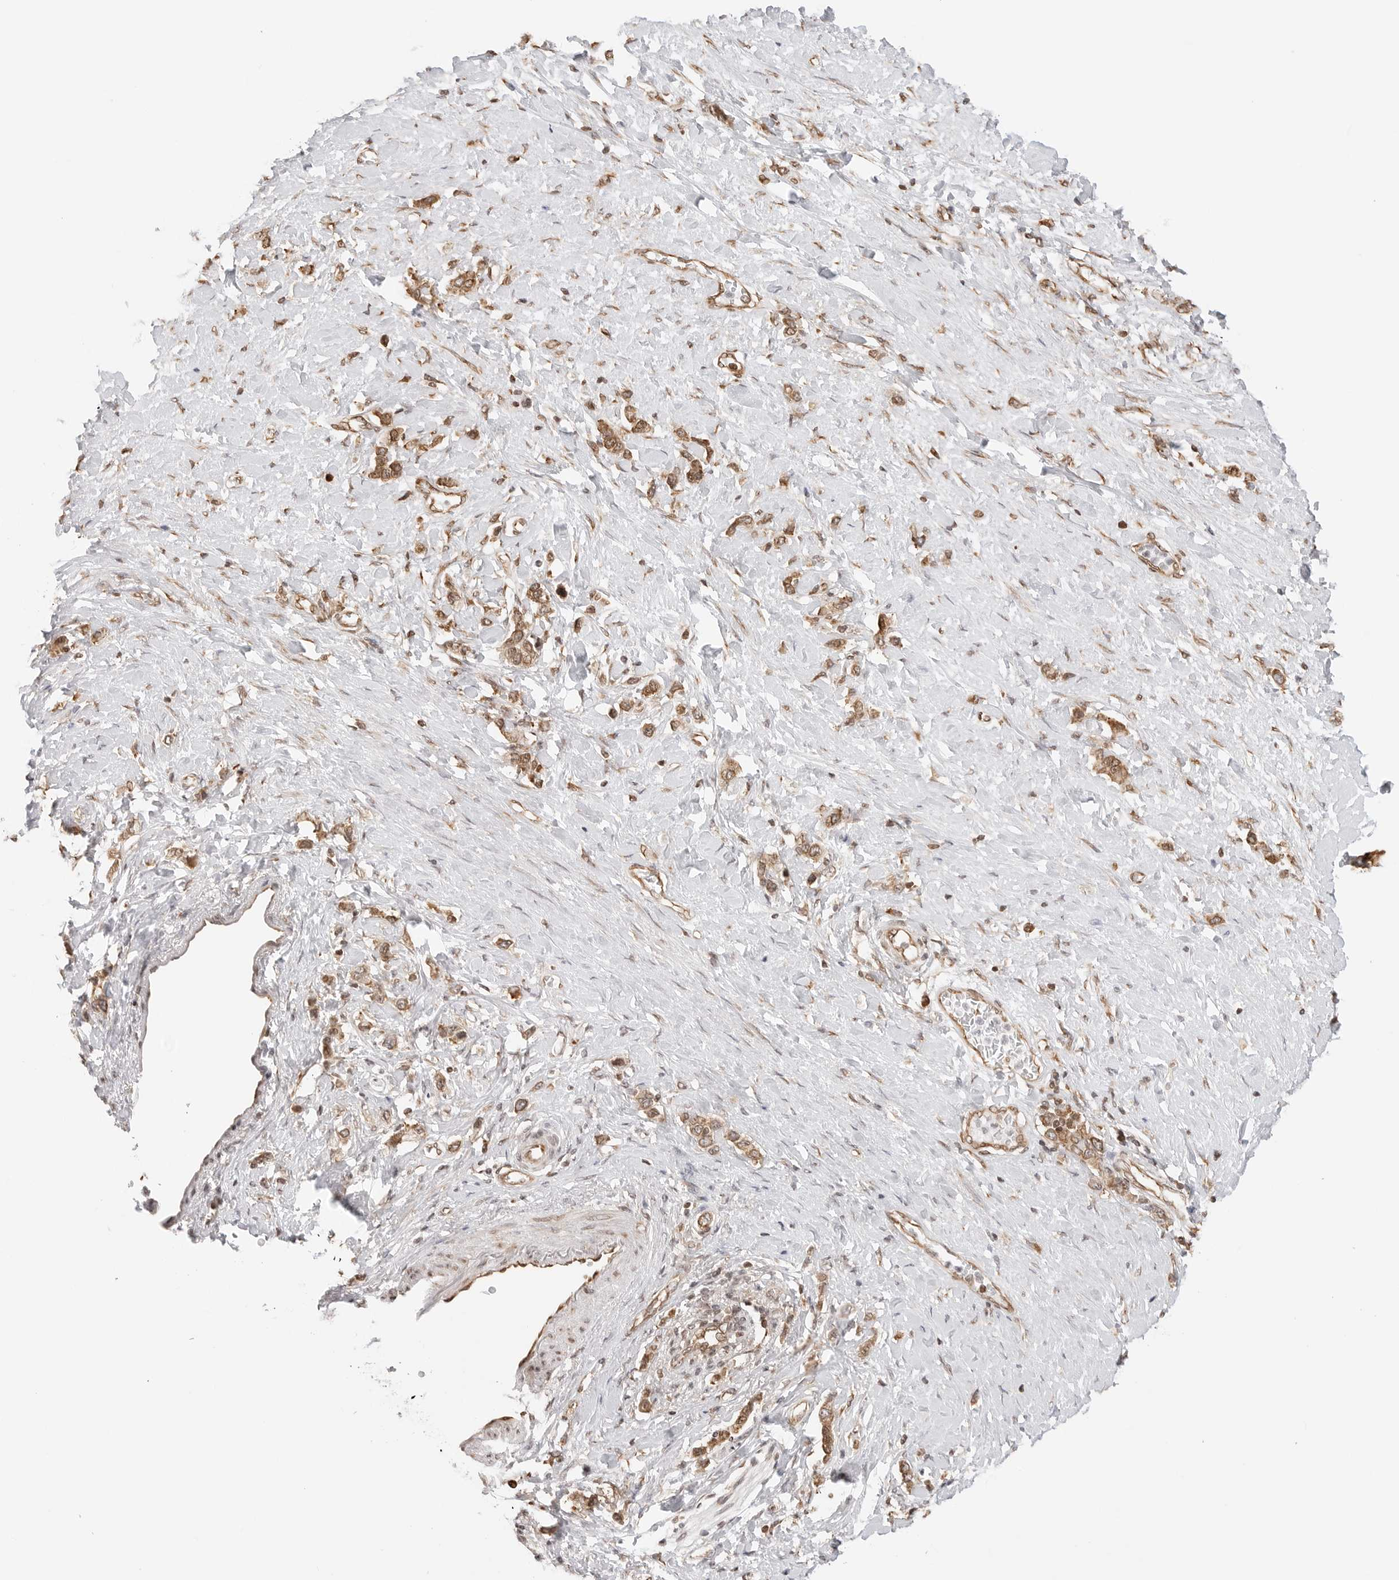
{"staining": {"intensity": "moderate", "quantity": ">75%", "location": "cytoplasmic/membranous,nuclear"}, "tissue": "stomach cancer", "cell_type": "Tumor cells", "image_type": "cancer", "snomed": [{"axis": "morphology", "description": "Adenocarcinoma, NOS"}, {"axis": "topography", "description": "Stomach"}], "caption": "Protein analysis of stomach cancer (adenocarcinoma) tissue reveals moderate cytoplasmic/membranous and nuclear positivity in approximately >75% of tumor cells.", "gene": "FKBP14", "patient": {"sex": "female", "age": 65}}